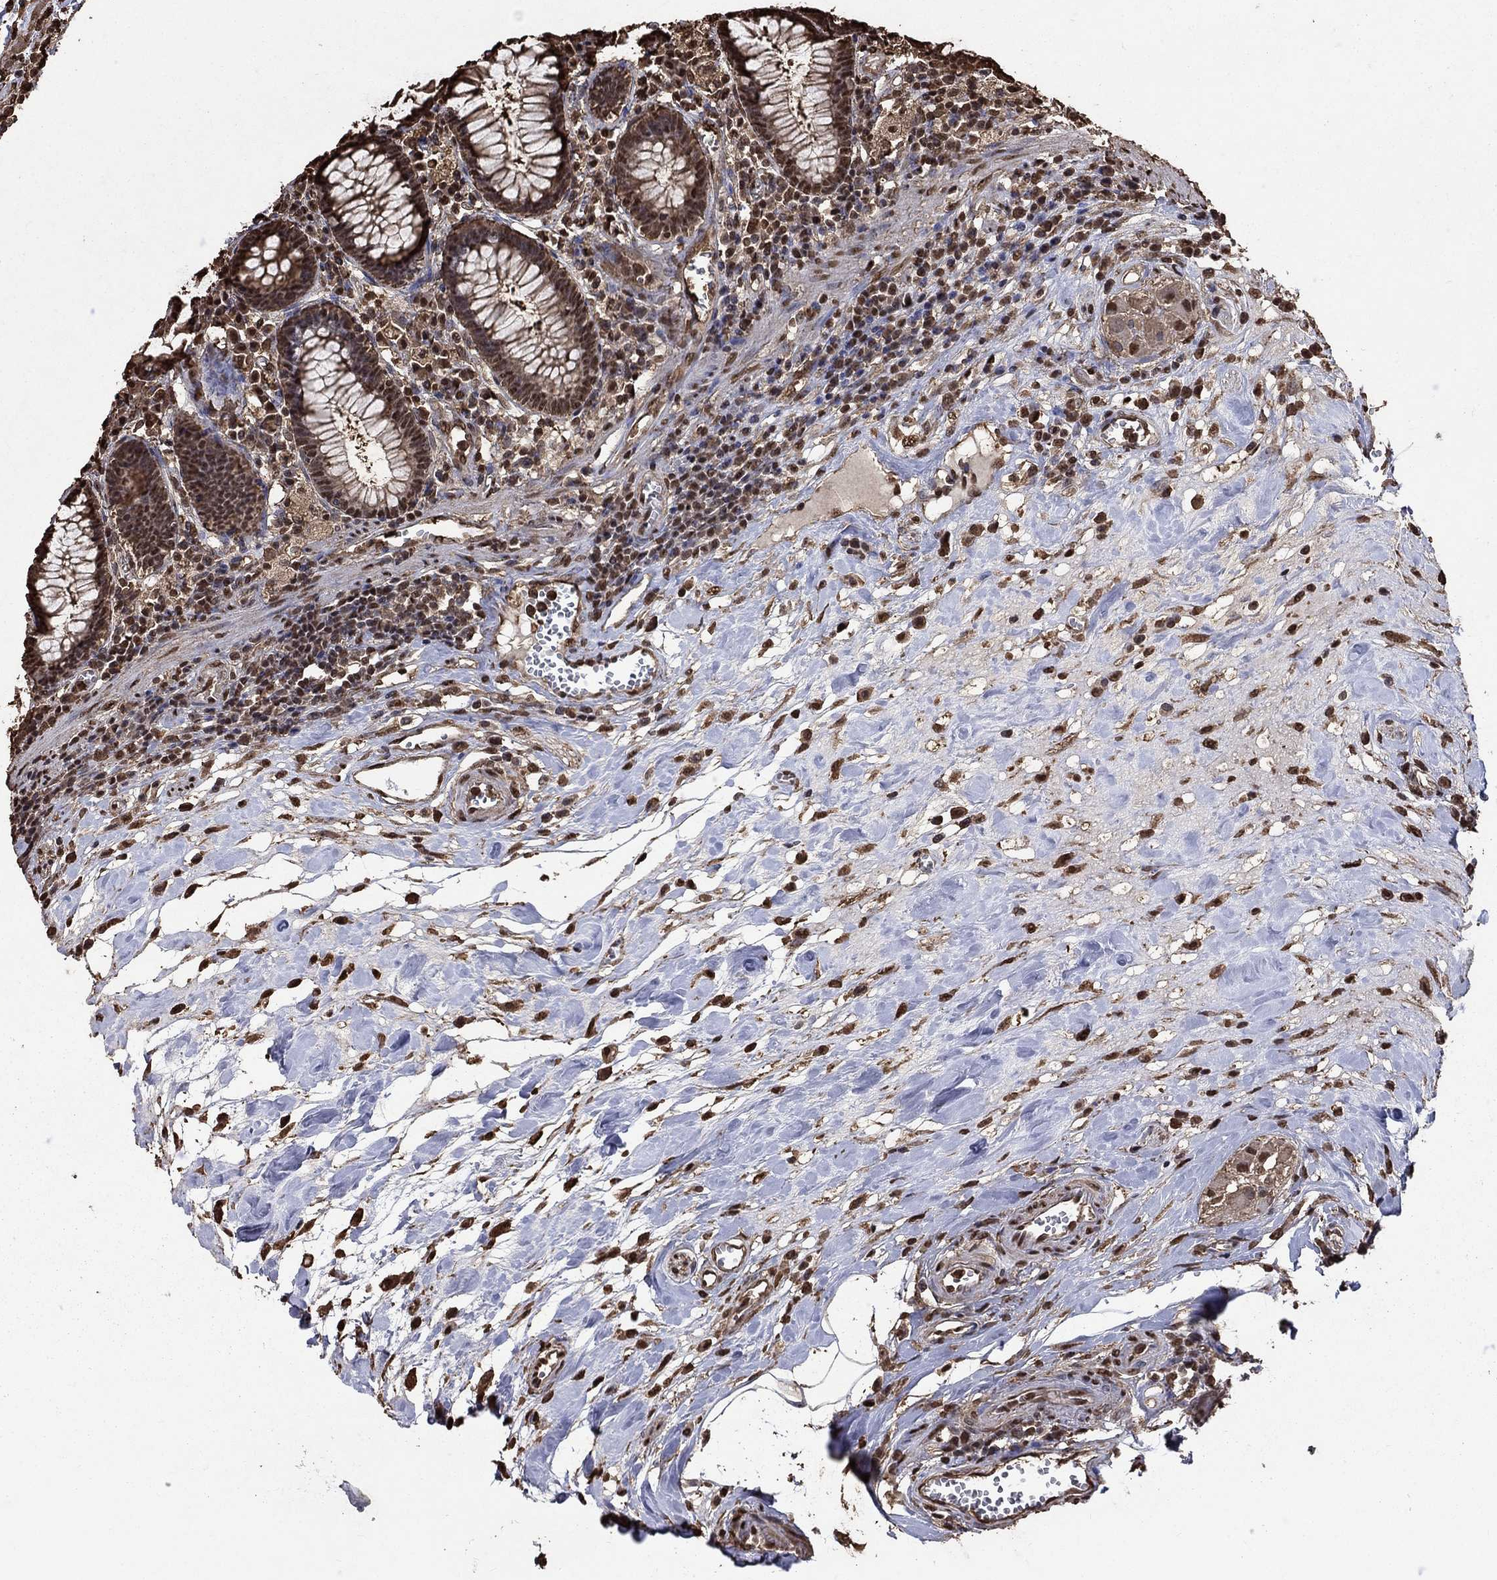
{"staining": {"intensity": "moderate", "quantity": "25%-75%", "location": "cytoplasmic/membranous"}, "tissue": "colon", "cell_type": "Endothelial cells", "image_type": "normal", "snomed": [{"axis": "morphology", "description": "Normal tissue, NOS"}, {"axis": "topography", "description": "Colon"}], "caption": "A micrograph of human colon stained for a protein shows moderate cytoplasmic/membranous brown staining in endothelial cells. Nuclei are stained in blue.", "gene": "GAPDH", "patient": {"sex": "male", "age": 65}}